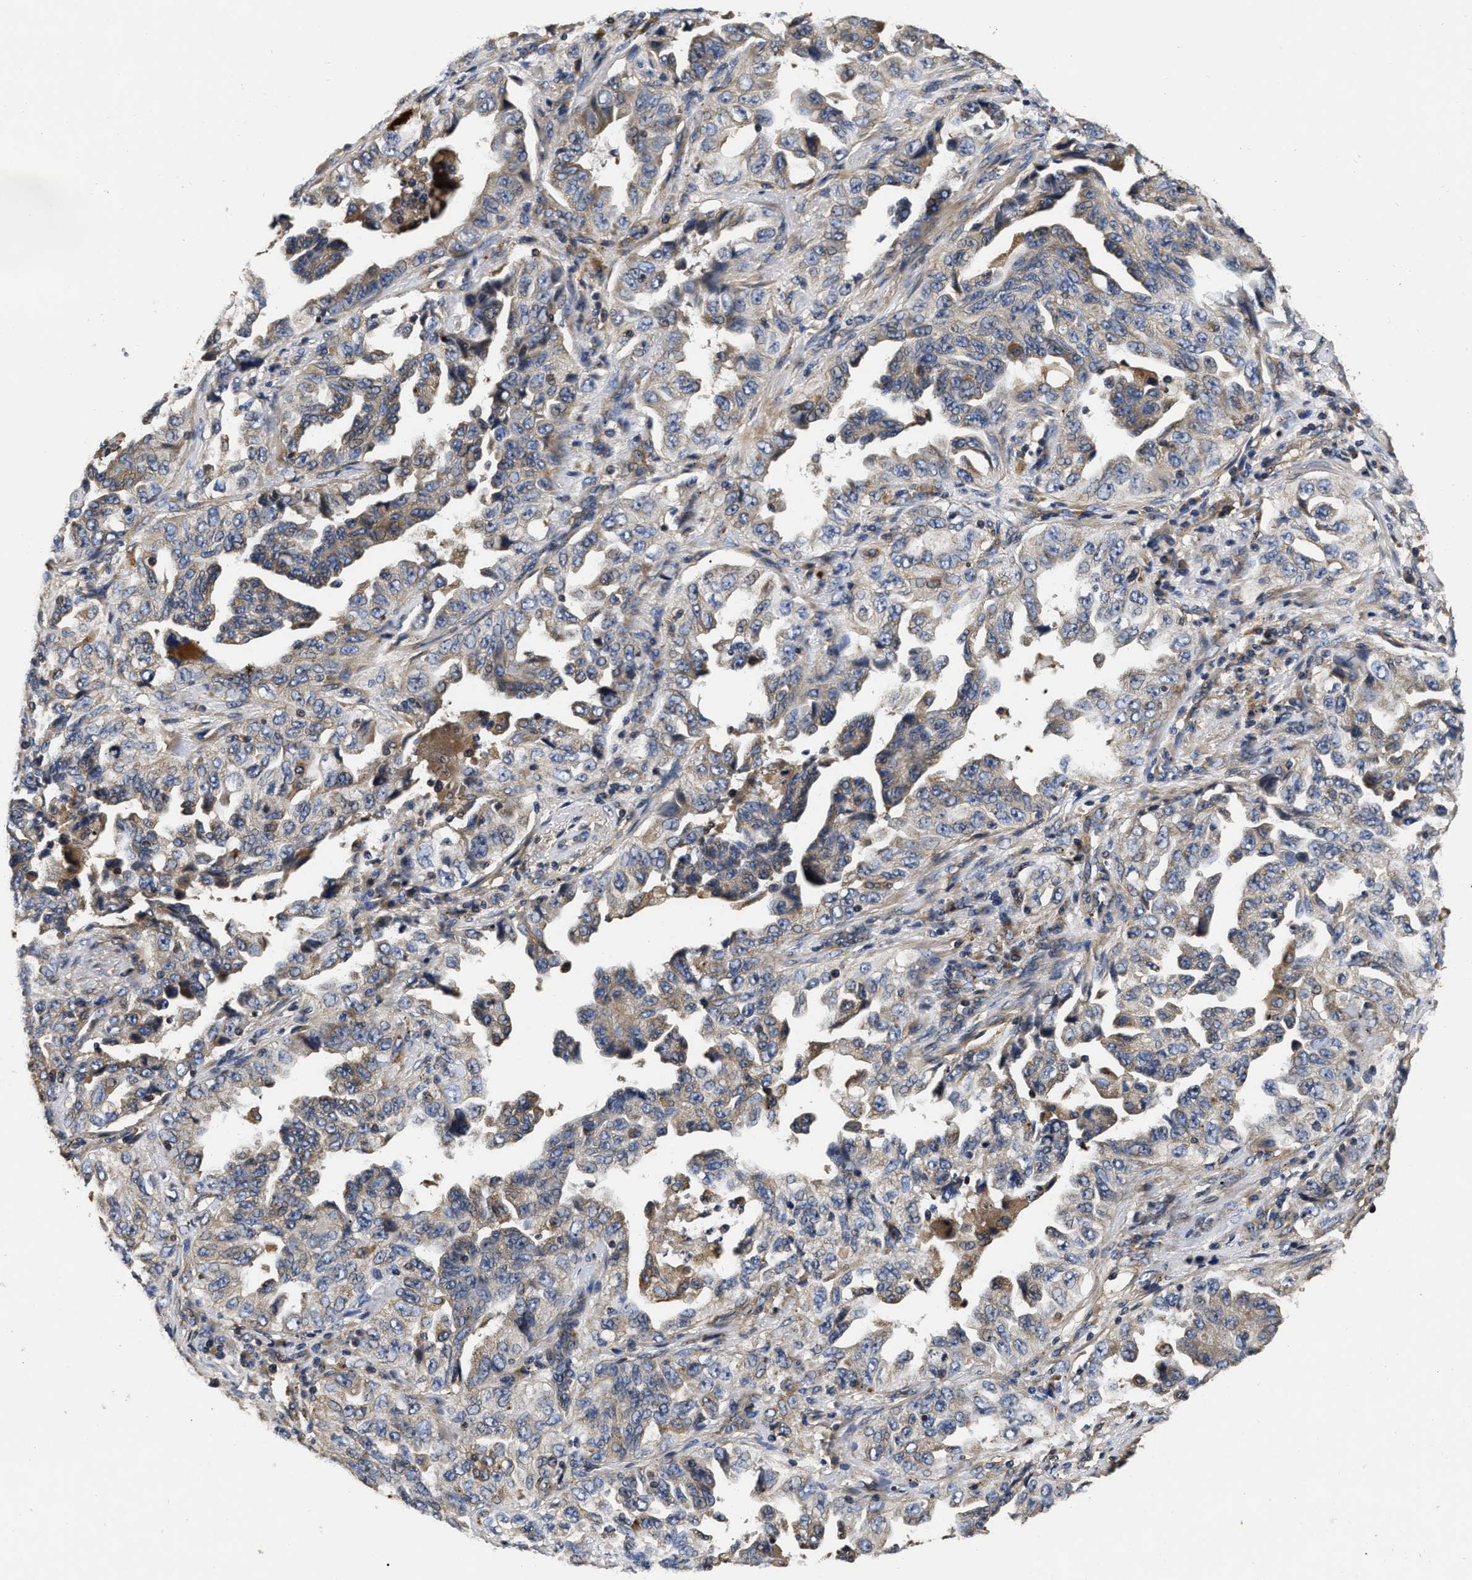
{"staining": {"intensity": "weak", "quantity": "<25%", "location": "cytoplasmic/membranous"}, "tissue": "lung cancer", "cell_type": "Tumor cells", "image_type": "cancer", "snomed": [{"axis": "morphology", "description": "Adenocarcinoma, NOS"}, {"axis": "topography", "description": "Lung"}], "caption": "IHC image of human lung cancer stained for a protein (brown), which displays no staining in tumor cells. Nuclei are stained in blue.", "gene": "ABCG8", "patient": {"sex": "female", "age": 51}}